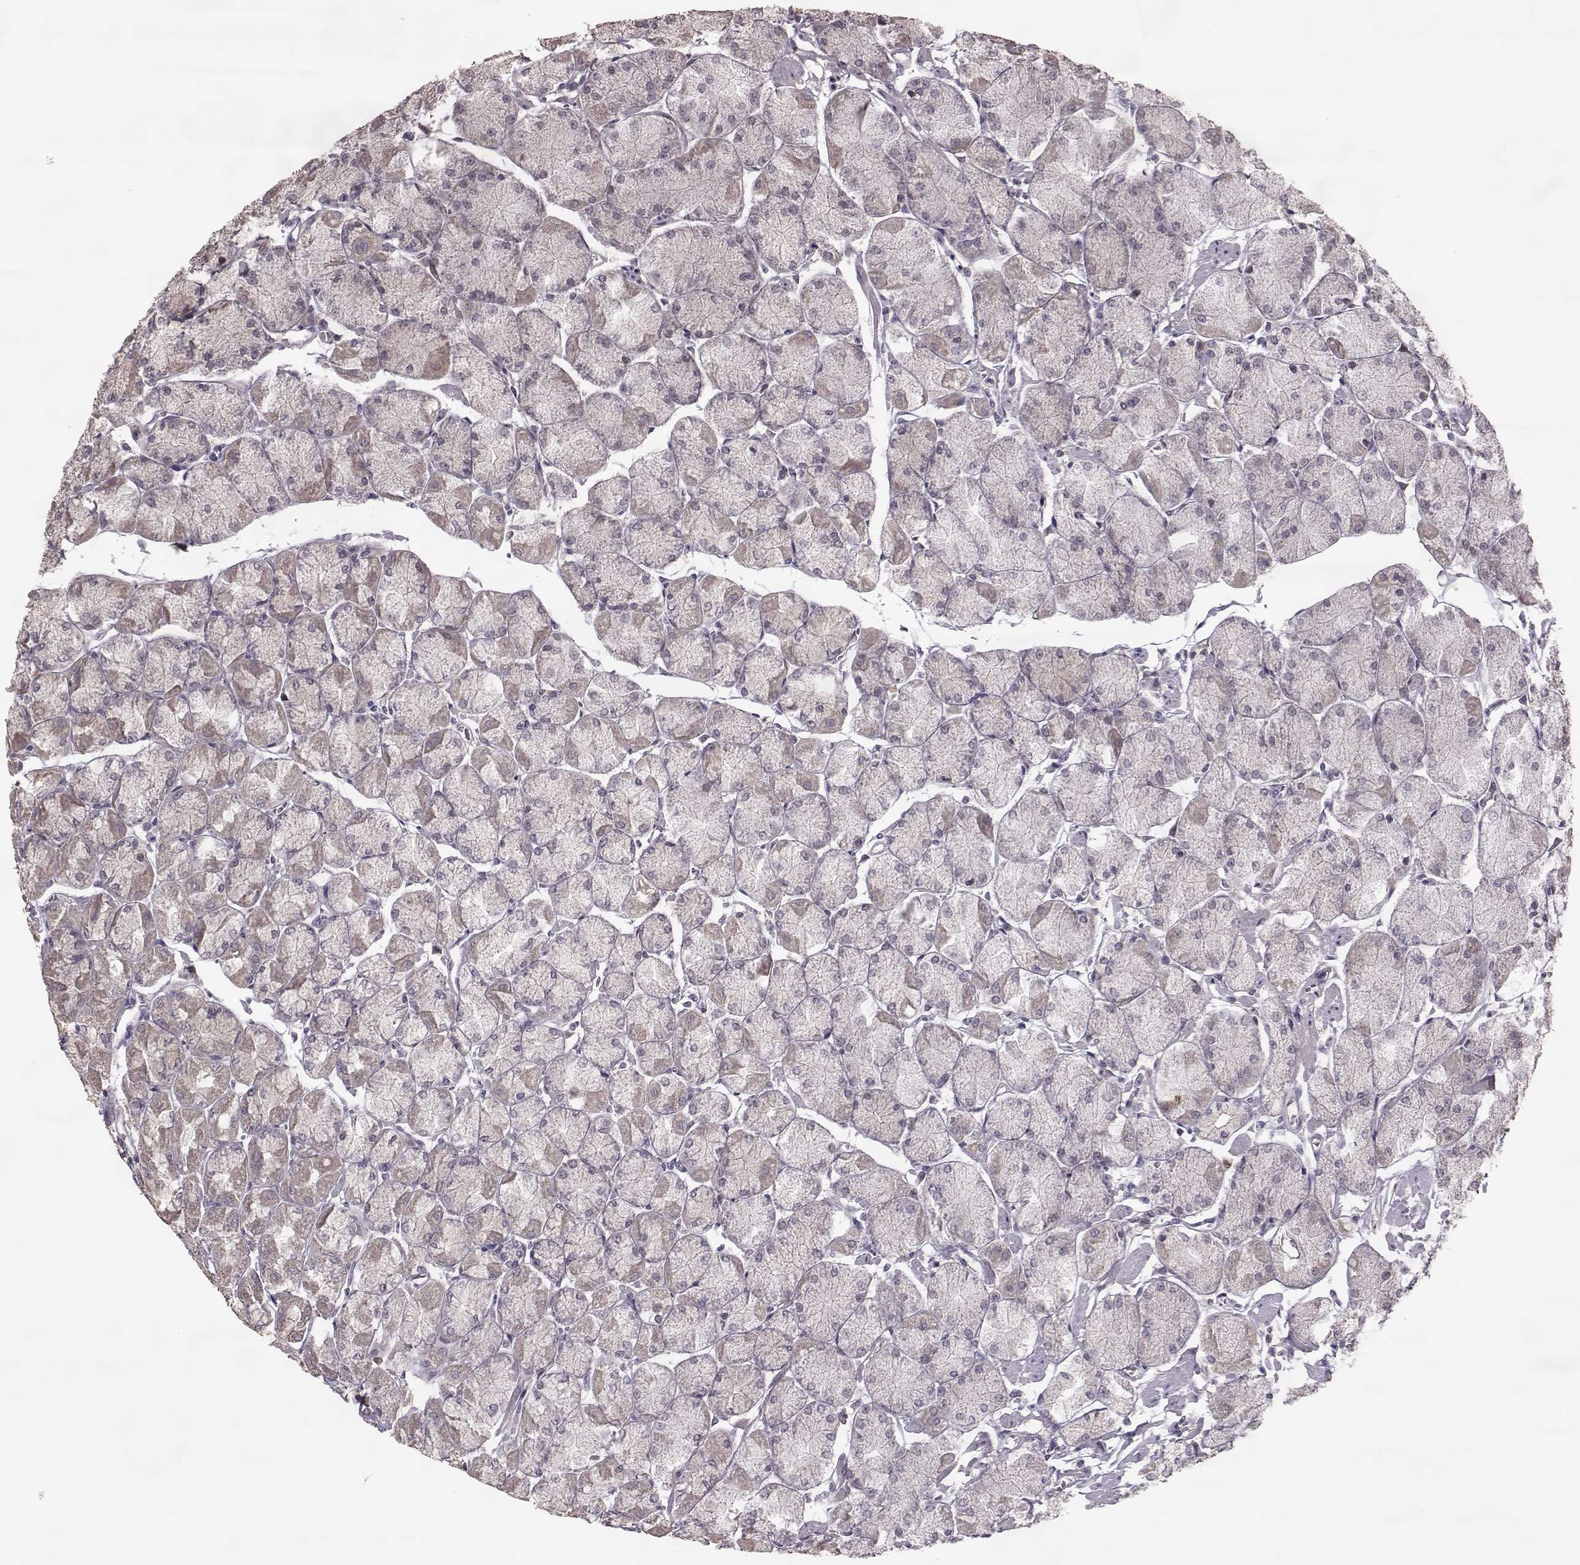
{"staining": {"intensity": "weak", "quantity": "25%-75%", "location": "cytoplasmic/membranous"}, "tissue": "stomach", "cell_type": "Glandular cells", "image_type": "normal", "snomed": [{"axis": "morphology", "description": "Normal tissue, NOS"}, {"axis": "topography", "description": "Stomach, upper"}], "caption": "Immunohistochemical staining of normal human stomach demonstrates 25%-75% levels of weak cytoplasmic/membranous protein staining in about 25%-75% of glandular cells.", "gene": "ELOVL5", "patient": {"sex": "male", "age": 60}}